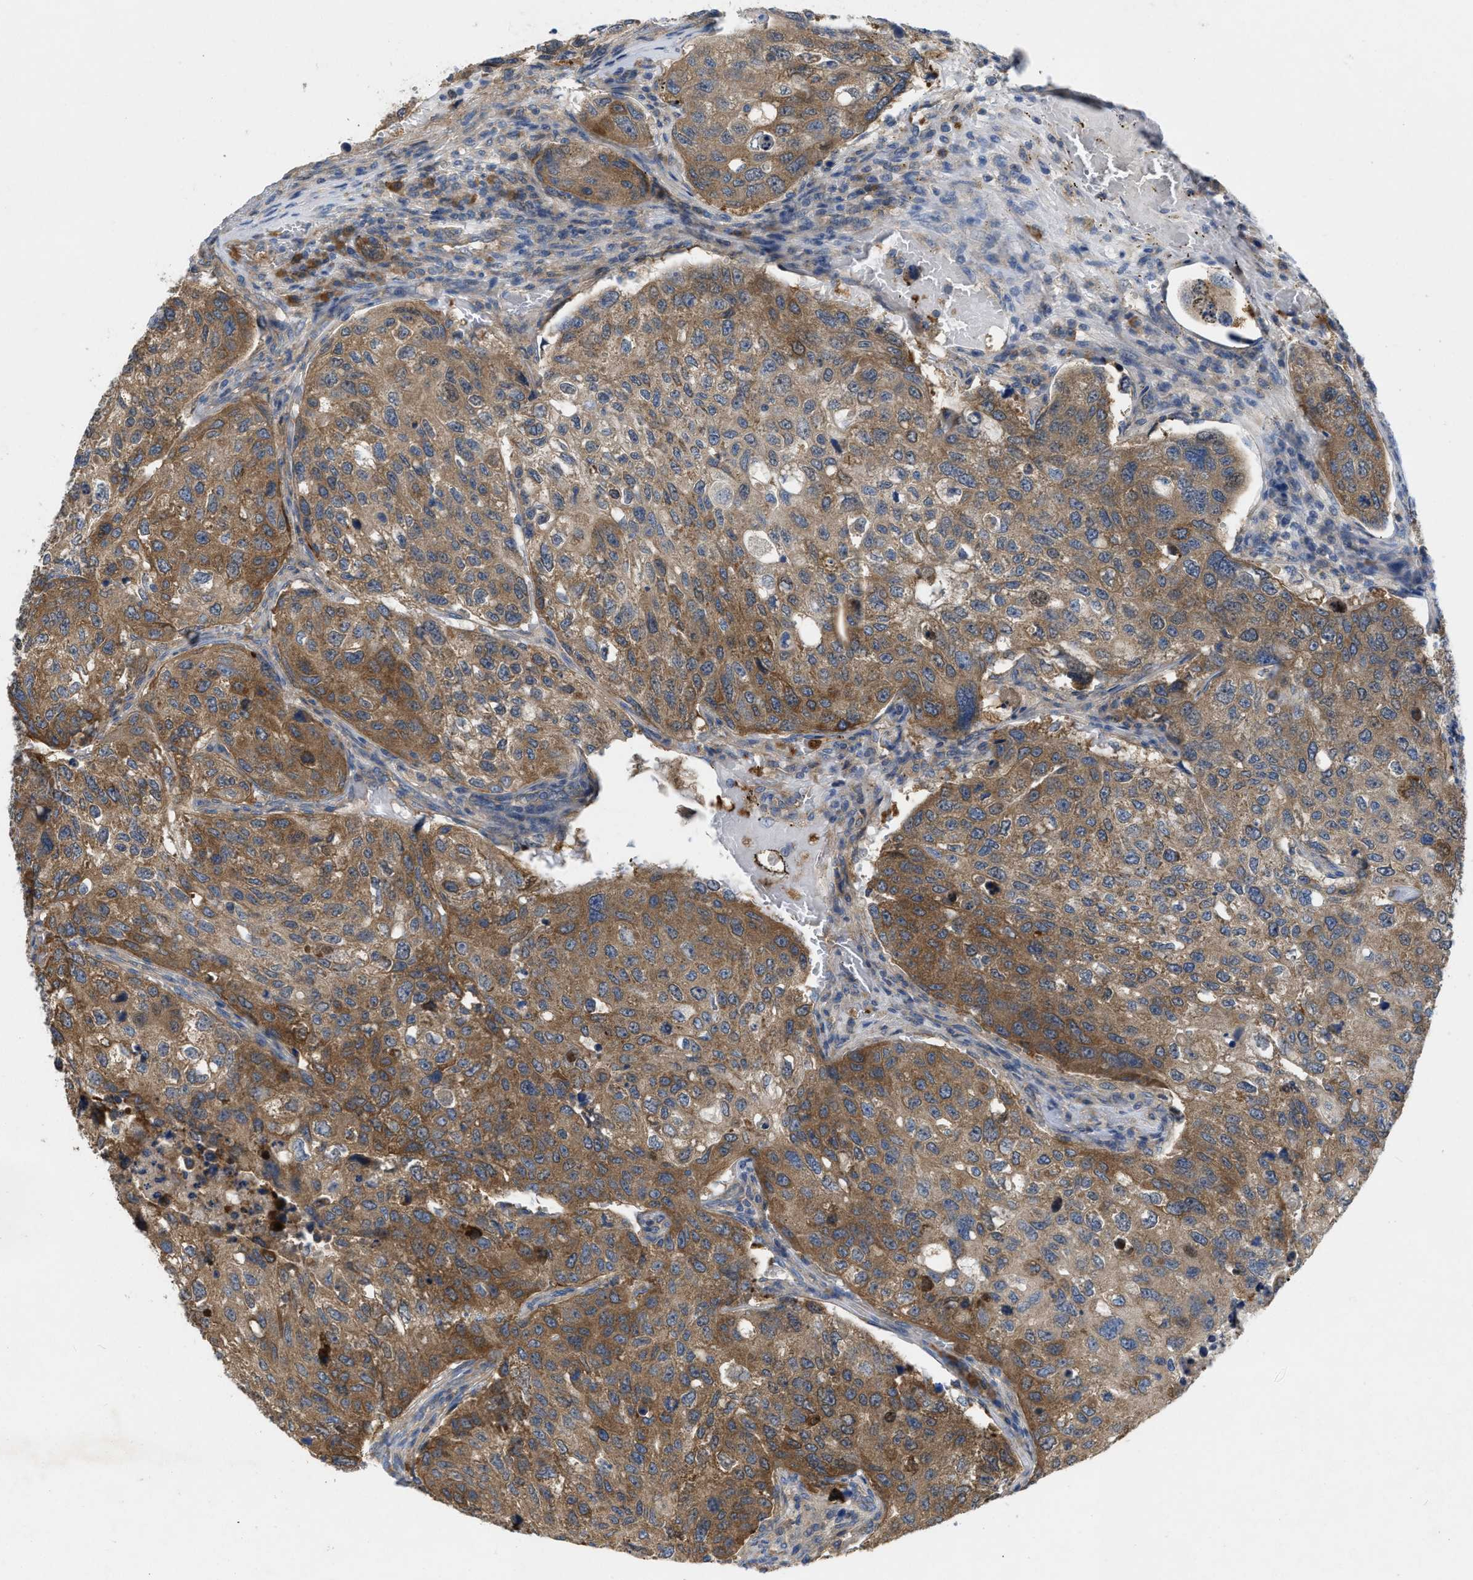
{"staining": {"intensity": "moderate", "quantity": ">75%", "location": "cytoplasmic/membranous"}, "tissue": "urothelial cancer", "cell_type": "Tumor cells", "image_type": "cancer", "snomed": [{"axis": "morphology", "description": "Urothelial carcinoma, High grade"}, {"axis": "topography", "description": "Lymph node"}, {"axis": "topography", "description": "Urinary bladder"}], "caption": "Urothelial carcinoma (high-grade) tissue exhibits moderate cytoplasmic/membranous staining in approximately >75% of tumor cells, visualized by immunohistochemistry.", "gene": "TMEM131", "patient": {"sex": "male", "age": 51}}